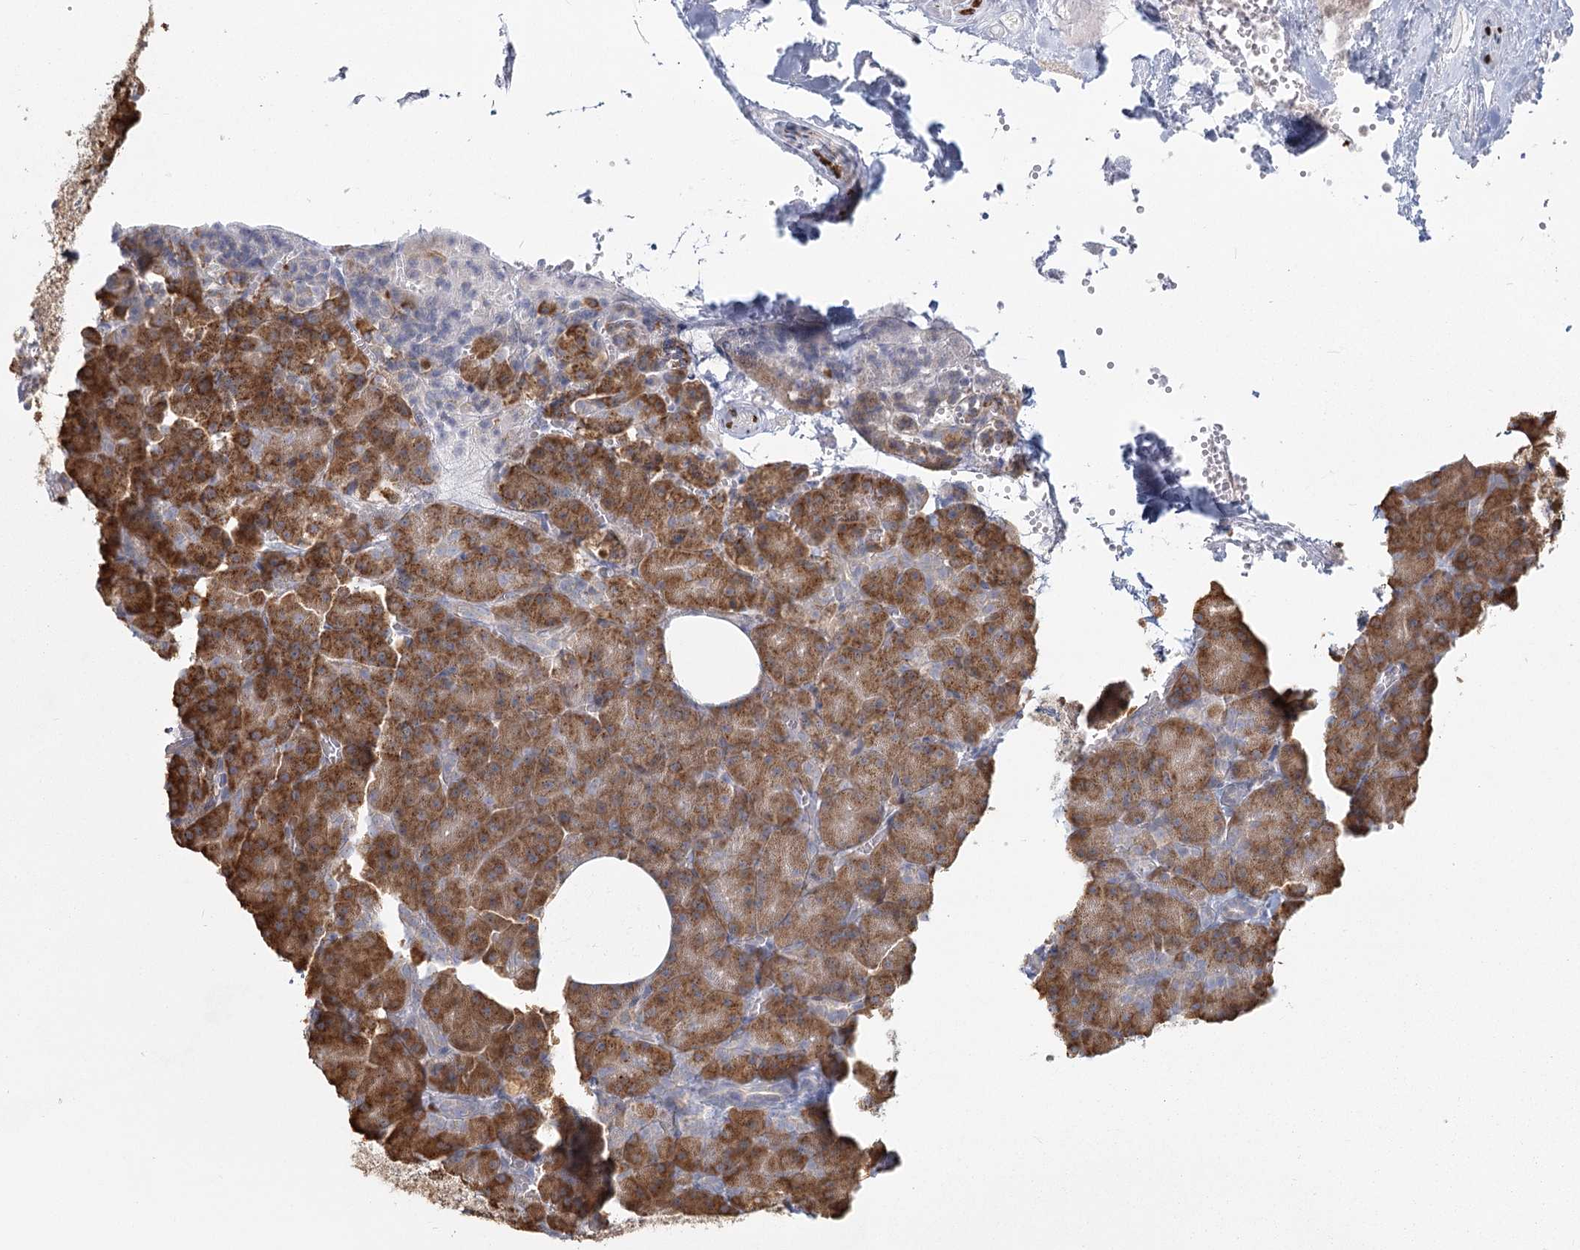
{"staining": {"intensity": "strong", "quantity": ">75%", "location": "cytoplasmic/membranous"}, "tissue": "pancreas", "cell_type": "Exocrine glandular cells", "image_type": "normal", "snomed": [{"axis": "morphology", "description": "Normal tissue, NOS"}, {"axis": "morphology", "description": "Carcinoid, malignant, NOS"}, {"axis": "topography", "description": "Pancreas"}], "caption": "Protein staining of normal pancreas reveals strong cytoplasmic/membranous expression in about >75% of exocrine glandular cells.", "gene": "LACTB", "patient": {"sex": "female", "age": 35}}